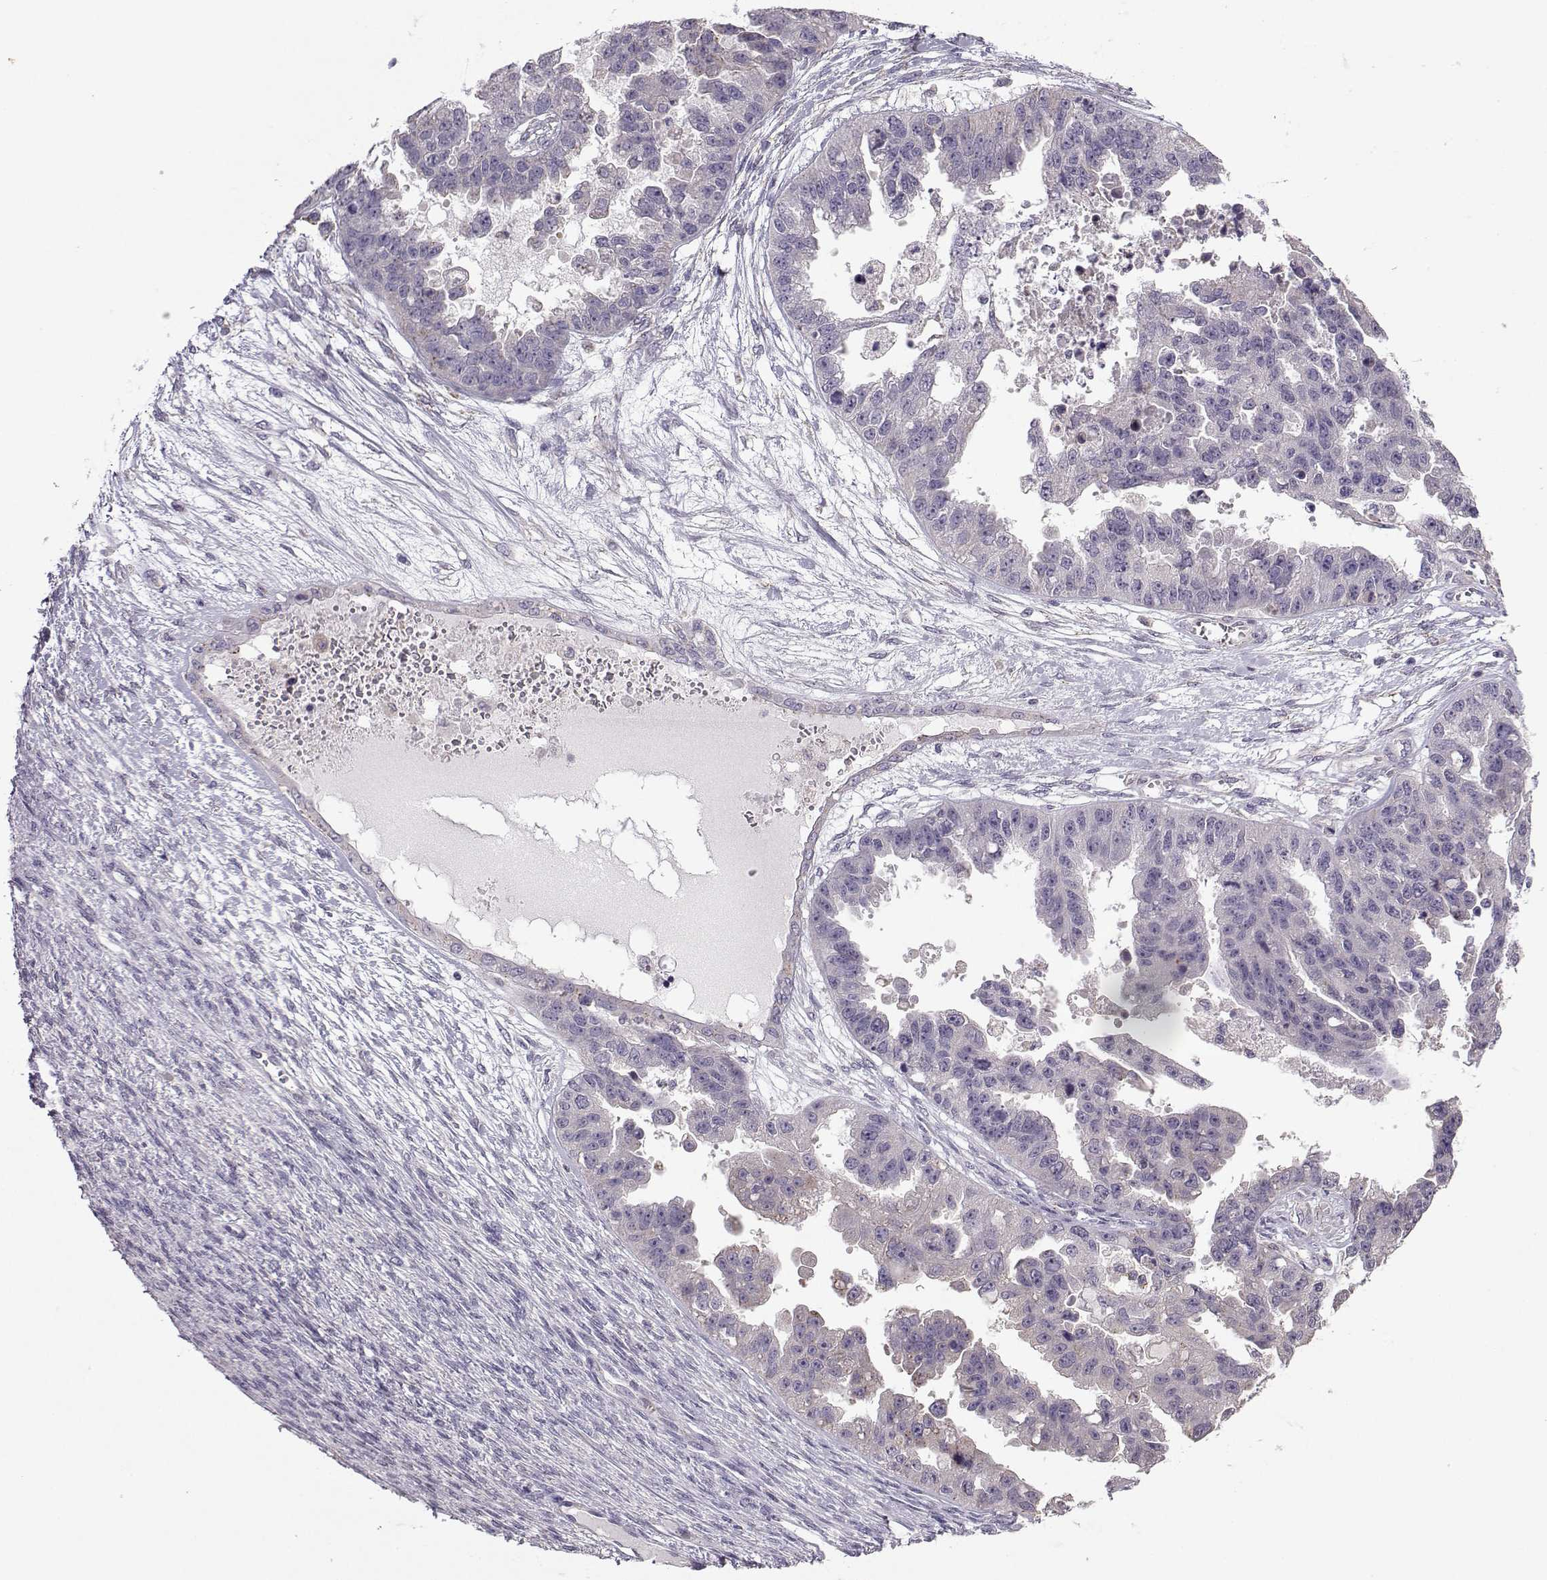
{"staining": {"intensity": "negative", "quantity": "none", "location": "none"}, "tissue": "ovarian cancer", "cell_type": "Tumor cells", "image_type": "cancer", "snomed": [{"axis": "morphology", "description": "Cystadenocarcinoma, serous, NOS"}, {"axis": "topography", "description": "Ovary"}], "caption": "Immunohistochemistry of human serous cystadenocarcinoma (ovarian) reveals no positivity in tumor cells.", "gene": "FCAMR", "patient": {"sex": "female", "age": 58}}